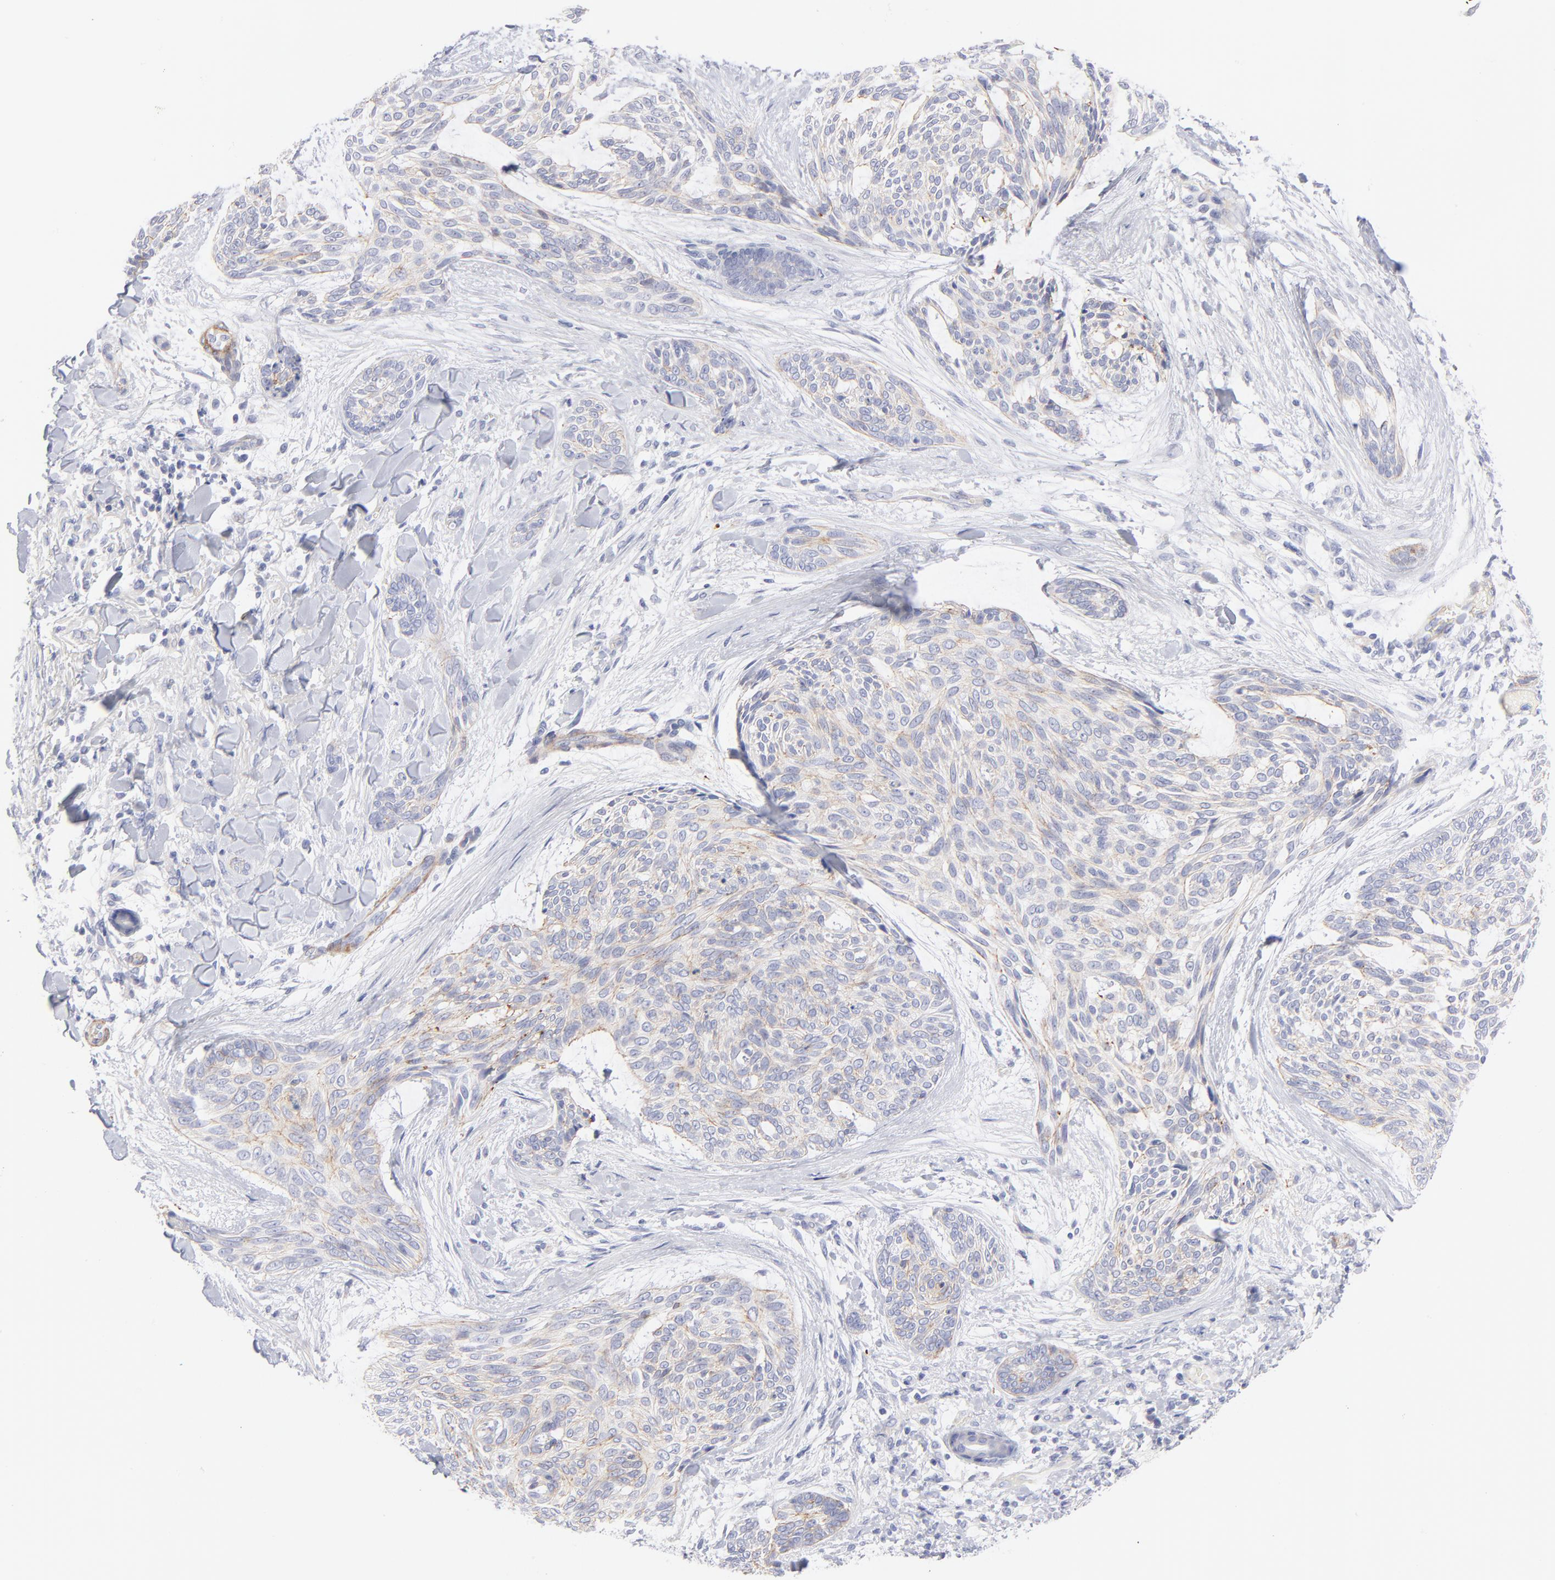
{"staining": {"intensity": "weak", "quantity": ">75%", "location": "cytoplasmic/membranous"}, "tissue": "skin cancer", "cell_type": "Tumor cells", "image_type": "cancer", "snomed": [{"axis": "morphology", "description": "Normal tissue, NOS"}, {"axis": "morphology", "description": "Basal cell carcinoma"}, {"axis": "topography", "description": "Skin"}], "caption": "IHC micrograph of neoplastic tissue: skin cancer stained using immunohistochemistry (IHC) demonstrates low levels of weak protein expression localized specifically in the cytoplasmic/membranous of tumor cells, appearing as a cytoplasmic/membranous brown color.", "gene": "ACTA2", "patient": {"sex": "female", "age": 71}}